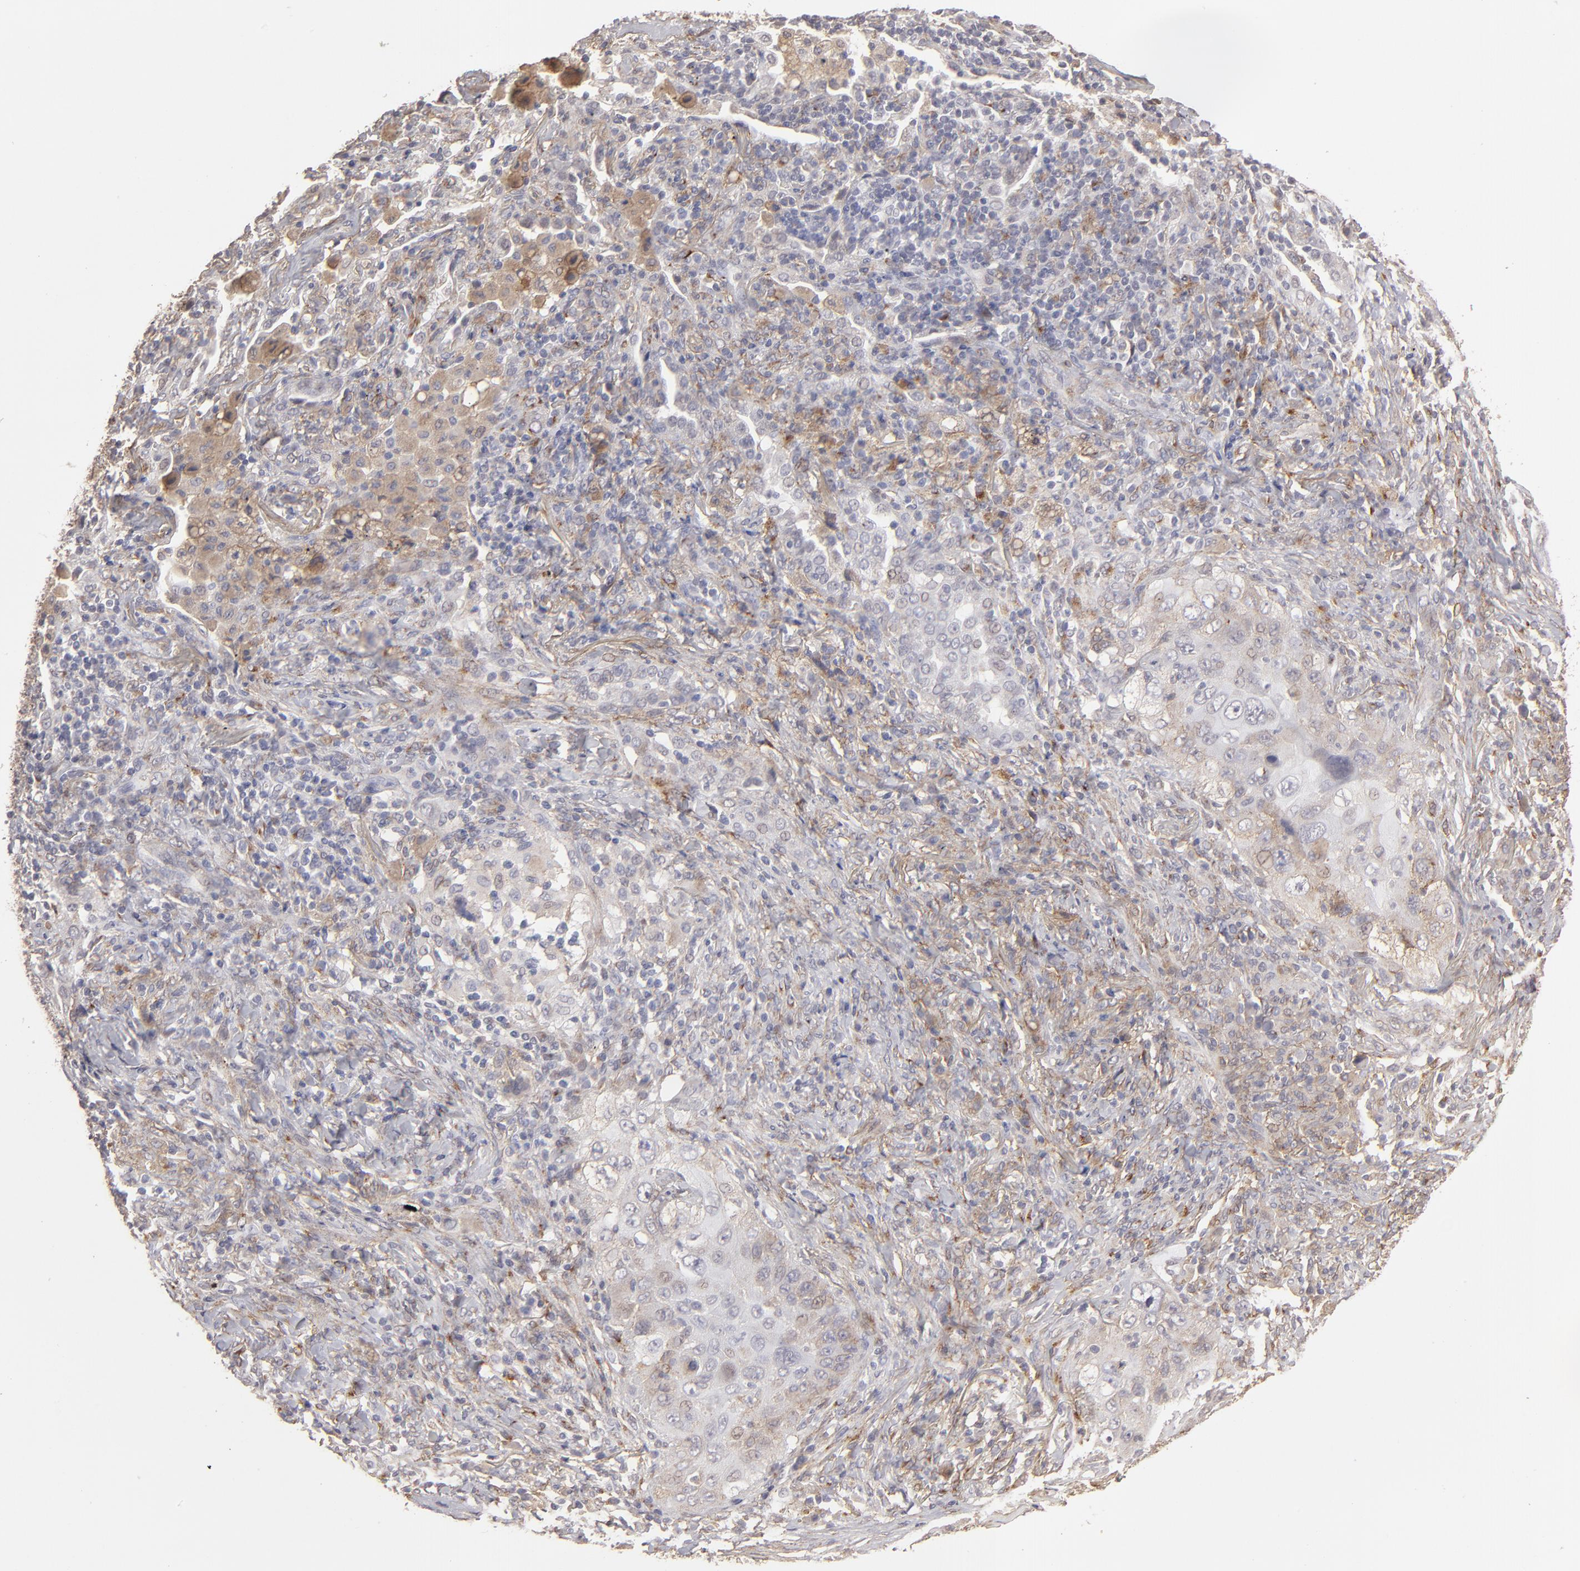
{"staining": {"intensity": "weak", "quantity": "25%-75%", "location": "cytoplasmic/membranous"}, "tissue": "lung cancer", "cell_type": "Tumor cells", "image_type": "cancer", "snomed": [{"axis": "morphology", "description": "Squamous cell carcinoma, NOS"}, {"axis": "topography", "description": "Lung"}], "caption": "Squamous cell carcinoma (lung) stained with a protein marker shows weak staining in tumor cells.", "gene": "ITGB5", "patient": {"sex": "female", "age": 67}}